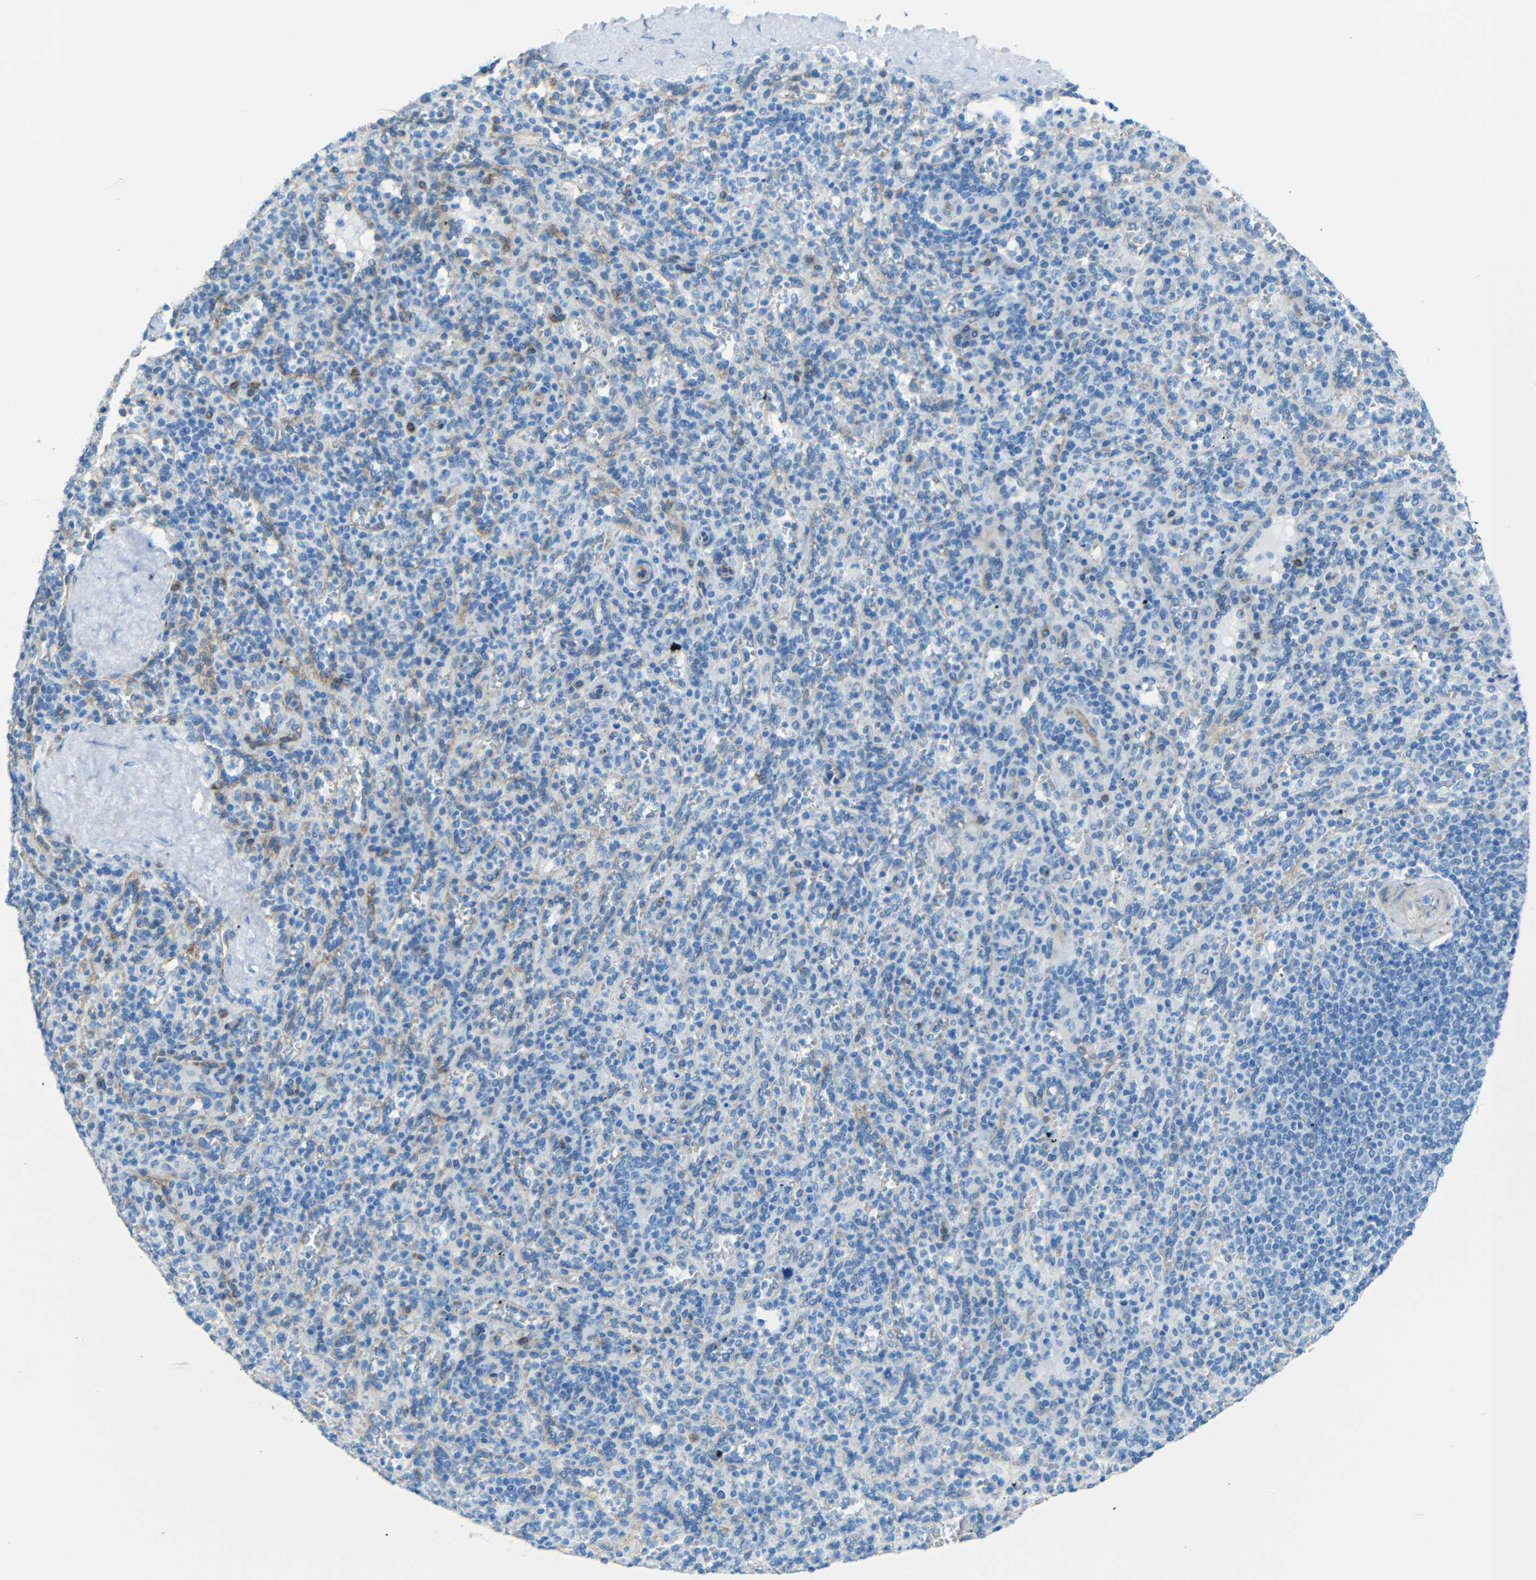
{"staining": {"intensity": "negative", "quantity": "none", "location": "none"}, "tissue": "spleen", "cell_type": "Cells in red pulp", "image_type": "normal", "snomed": [{"axis": "morphology", "description": "Normal tissue, NOS"}, {"axis": "topography", "description": "Spleen"}], "caption": "Cells in red pulp show no significant protein staining in unremarkable spleen. (DAB (3,3'-diaminobenzidine) immunohistochemistry visualized using brightfield microscopy, high magnification).", "gene": "TUBB4B", "patient": {"sex": "male", "age": 36}}